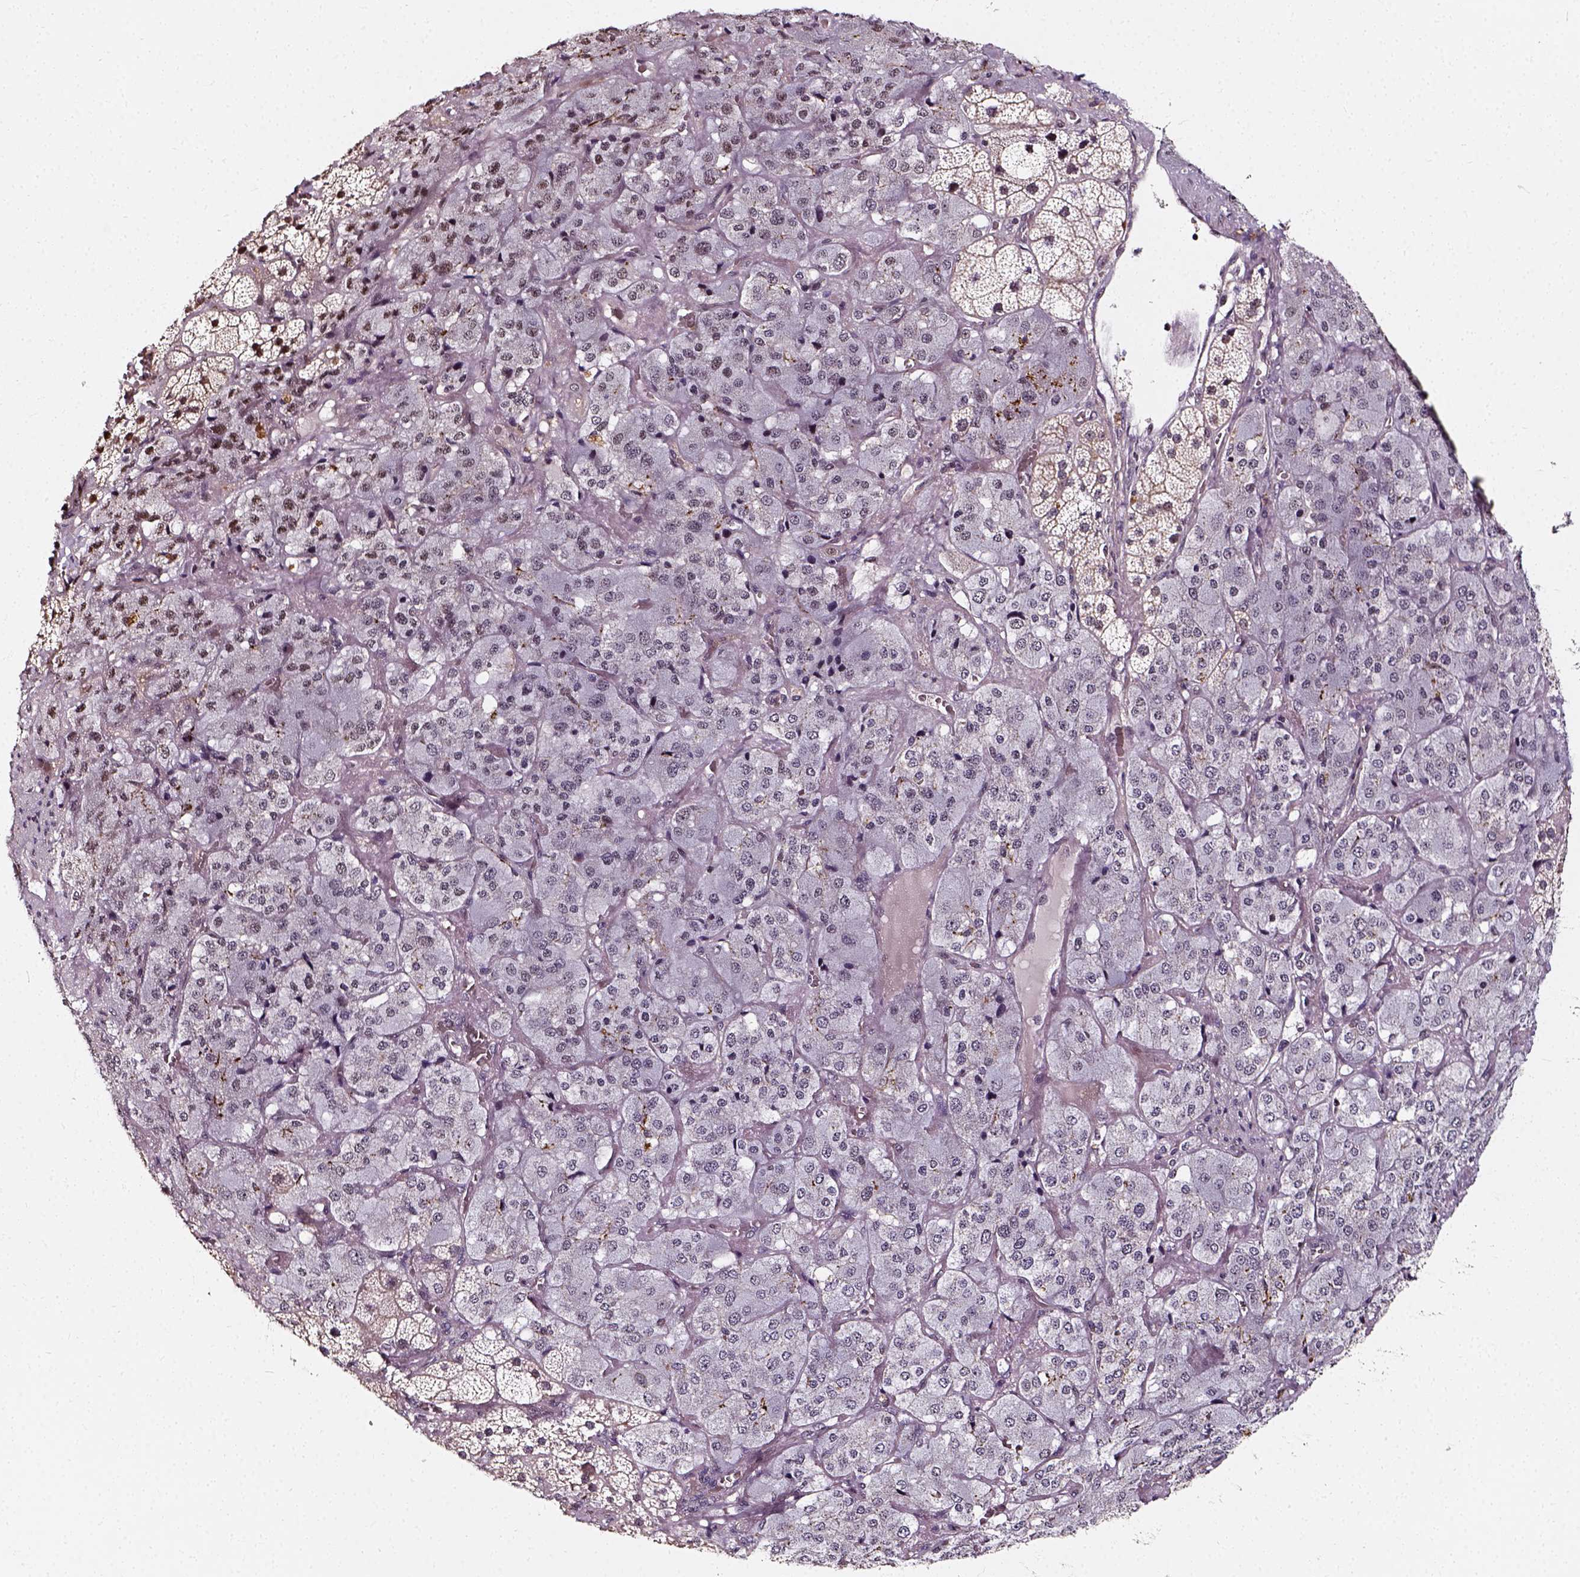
{"staining": {"intensity": "strong", "quantity": "25%-75%", "location": "nuclear"}, "tissue": "adrenal gland", "cell_type": "Glandular cells", "image_type": "normal", "snomed": [{"axis": "morphology", "description": "Normal tissue, NOS"}, {"axis": "topography", "description": "Adrenal gland"}], "caption": "Unremarkable adrenal gland shows strong nuclear expression in about 25%-75% of glandular cells.", "gene": "NACC1", "patient": {"sex": "male", "age": 57}}